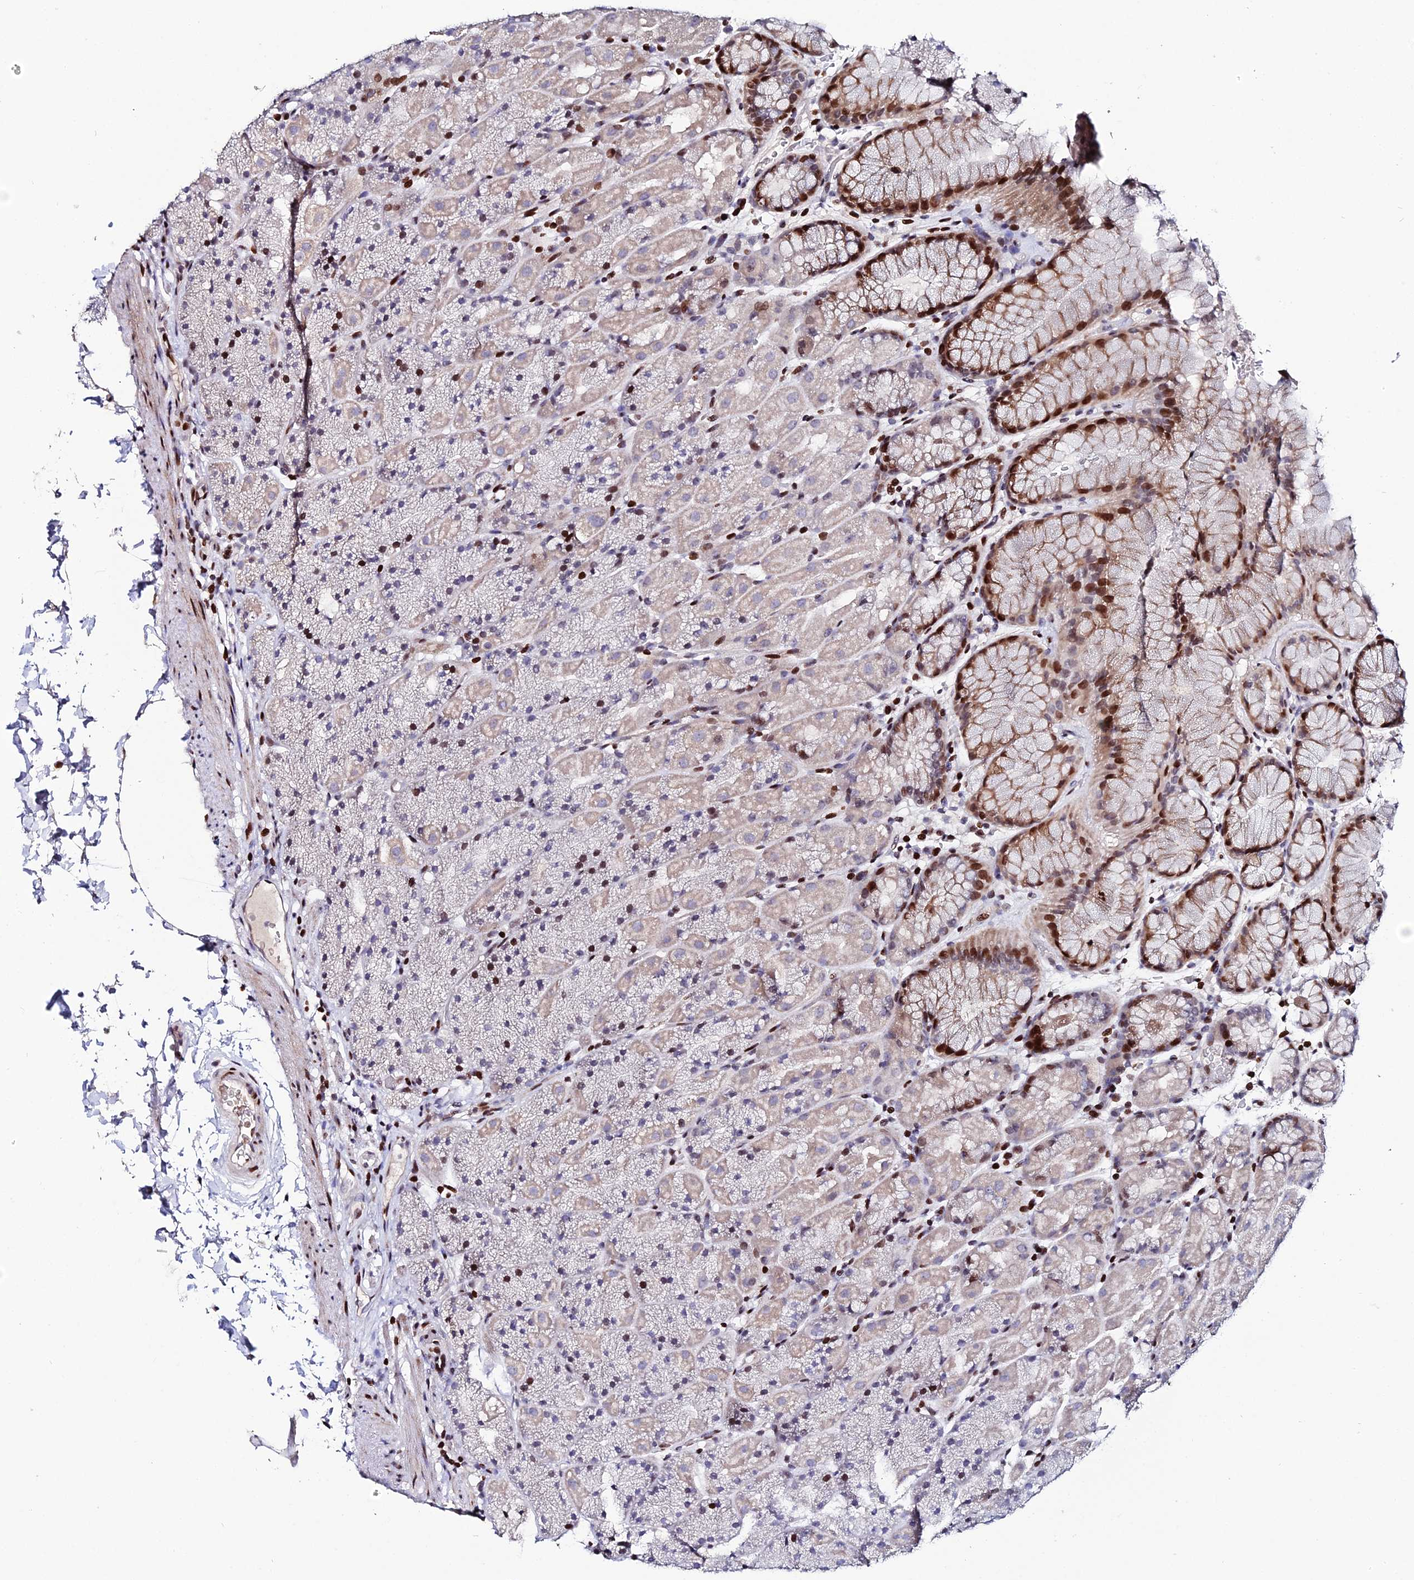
{"staining": {"intensity": "strong", "quantity": "25%-75%", "location": "nuclear"}, "tissue": "stomach", "cell_type": "Glandular cells", "image_type": "normal", "snomed": [{"axis": "morphology", "description": "Normal tissue, NOS"}, {"axis": "topography", "description": "Stomach, upper"}, {"axis": "topography", "description": "Stomach, lower"}], "caption": "IHC image of benign stomach: stomach stained using immunohistochemistry (IHC) reveals high levels of strong protein expression localized specifically in the nuclear of glandular cells, appearing as a nuclear brown color.", "gene": "MYNN", "patient": {"sex": "male", "age": 67}}